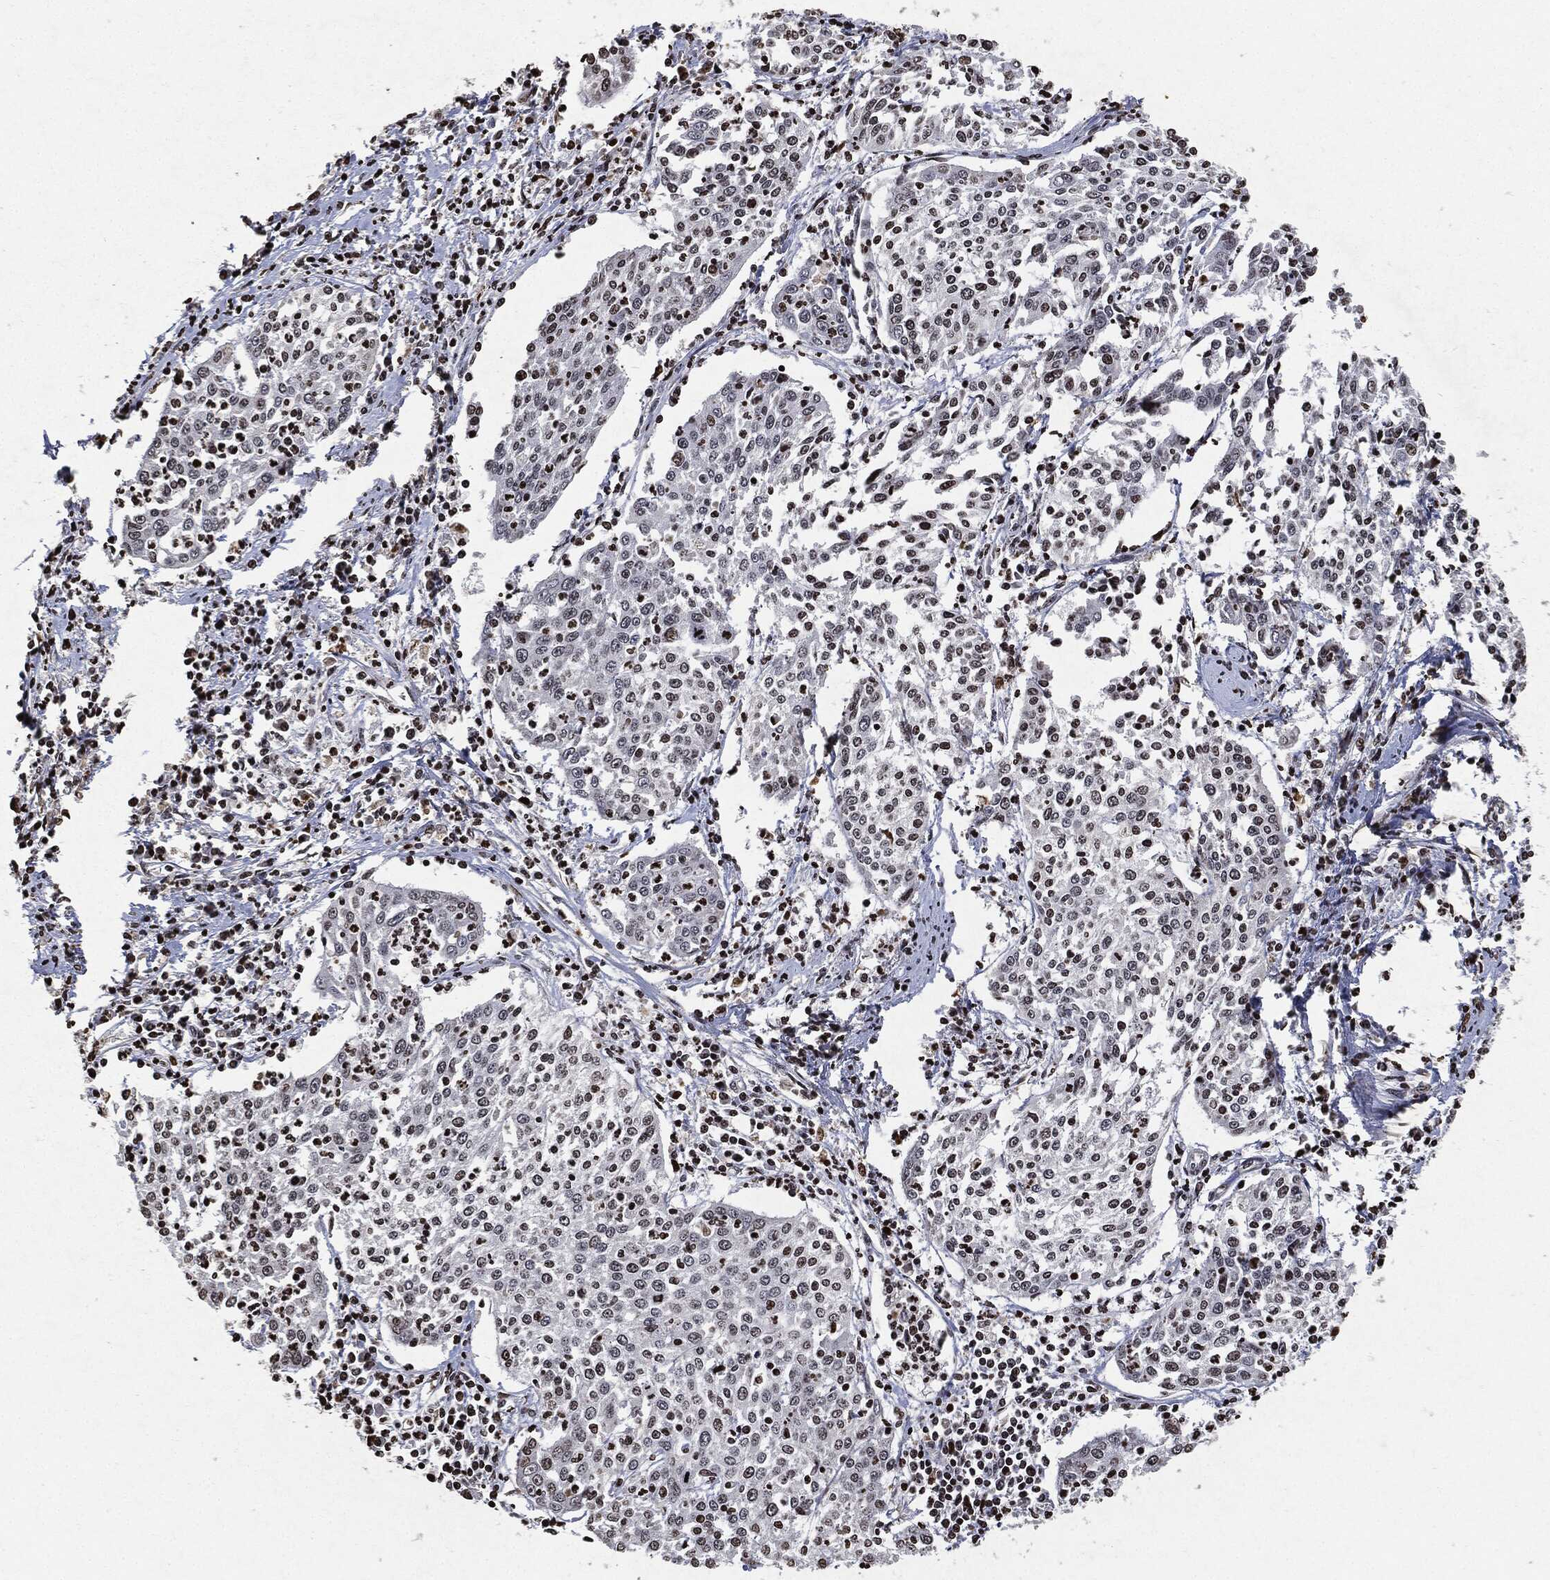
{"staining": {"intensity": "moderate", "quantity": "<25%", "location": "nuclear"}, "tissue": "cervical cancer", "cell_type": "Tumor cells", "image_type": "cancer", "snomed": [{"axis": "morphology", "description": "Squamous cell carcinoma, NOS"}, {"axis": "topography", "description": "Cervix"}], "caption": "IHC histopathology image of human cervical cancer stained for a protein (brown), which exhibits low levels of moderate nuclear staining in about <25% of tumor cells.", "gene": "JUN", "patient": {"sex": "female", "age": 41}}